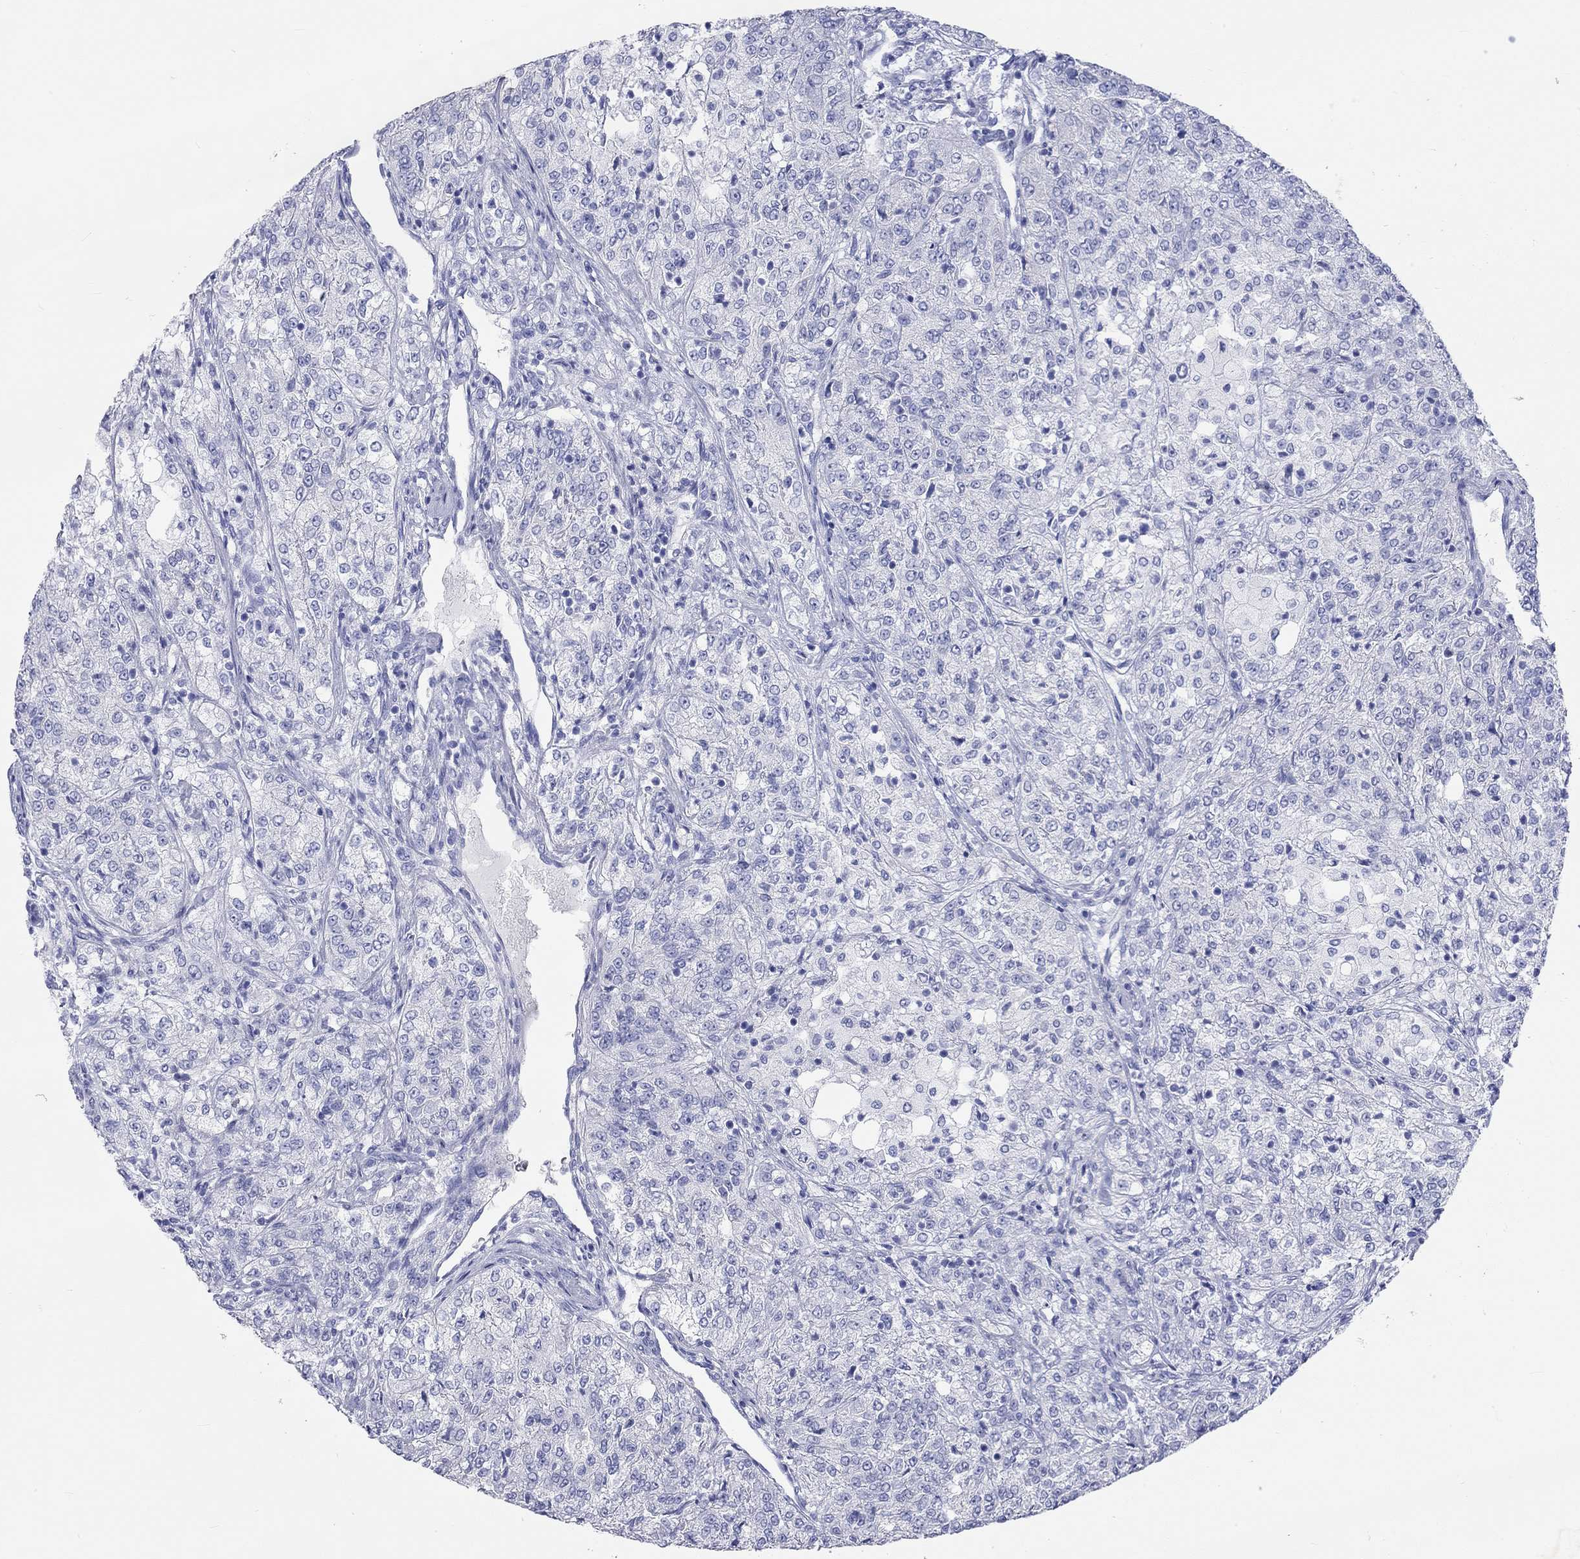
{"staining": {"intensity": "negative", "quantity": "none", "location": "none"}, "tissue": "renal cancer", "cell_type": "Tumor cells", "image_type": "cancer", "snomed": [{"axis": "morphology", "description": "Adenocarcinoma, NOS"}, {"axis": "topography", "description": "Kidney"}], "caption": "Human renal adenocarcinoma stained for a protein using immunohistochemistry exhibits no positivity in tumor cells.", "gene": "SPATA9", "patient": {"sex": "female", "age": 63}}